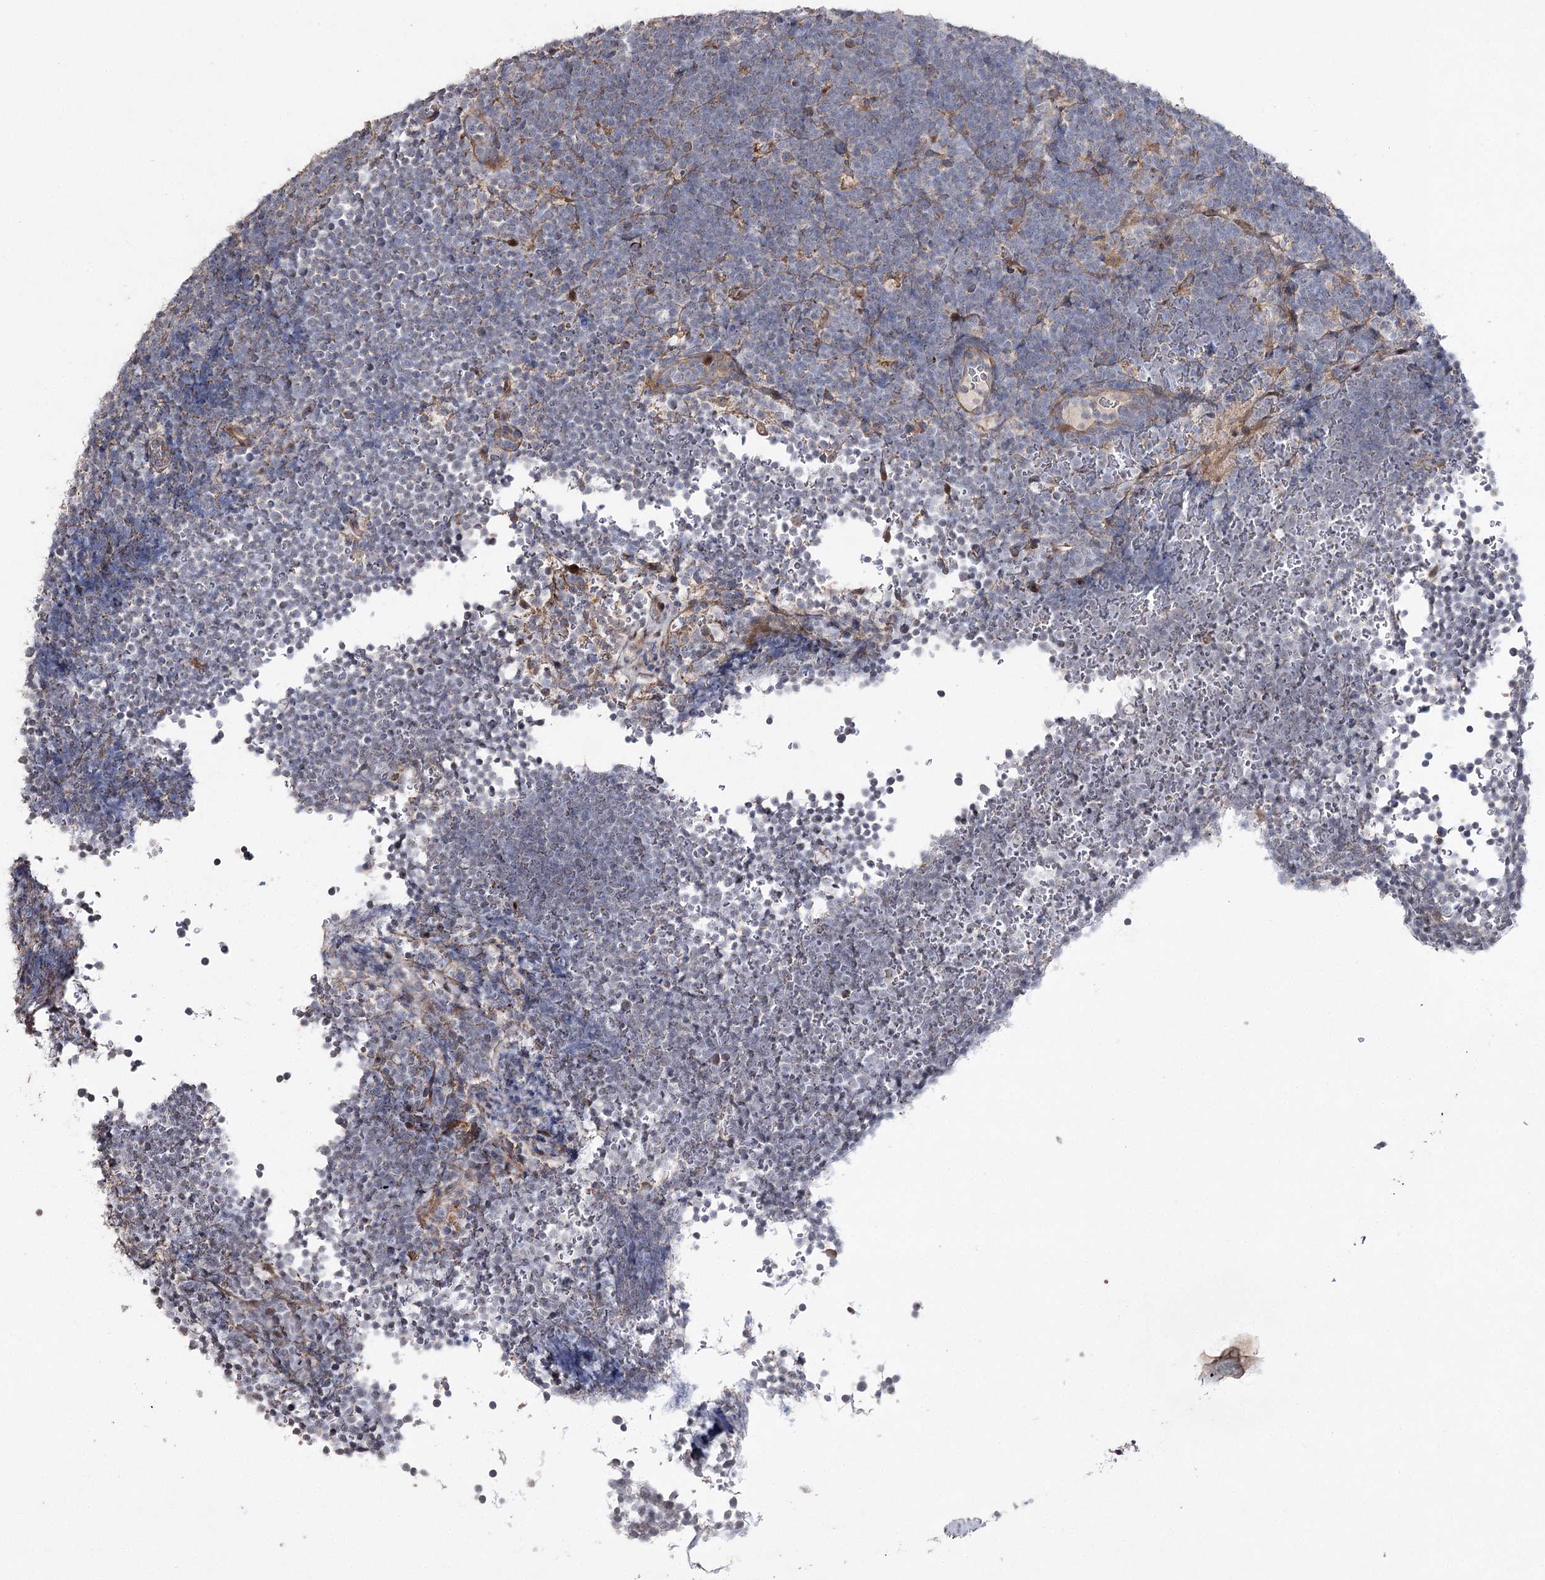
{"staining": {"intensity": "negative", "quantity": "none", "location": "none"}, "tissue": "lymphoma", "cell_type": "Tumor cells", "image_type": "cancer", "snomed": [{"axis": "morphology", "description": "Malignant lymphoma, non-Hodgkin's type, High grade"}, {"axis": "topography", "description": "Lymph node"}], "caption": "Tumor cells are negative for brown protein staining in lymphoma.", "gene": "OBSL1", "patient": {"sex": "male", "age": 13}}